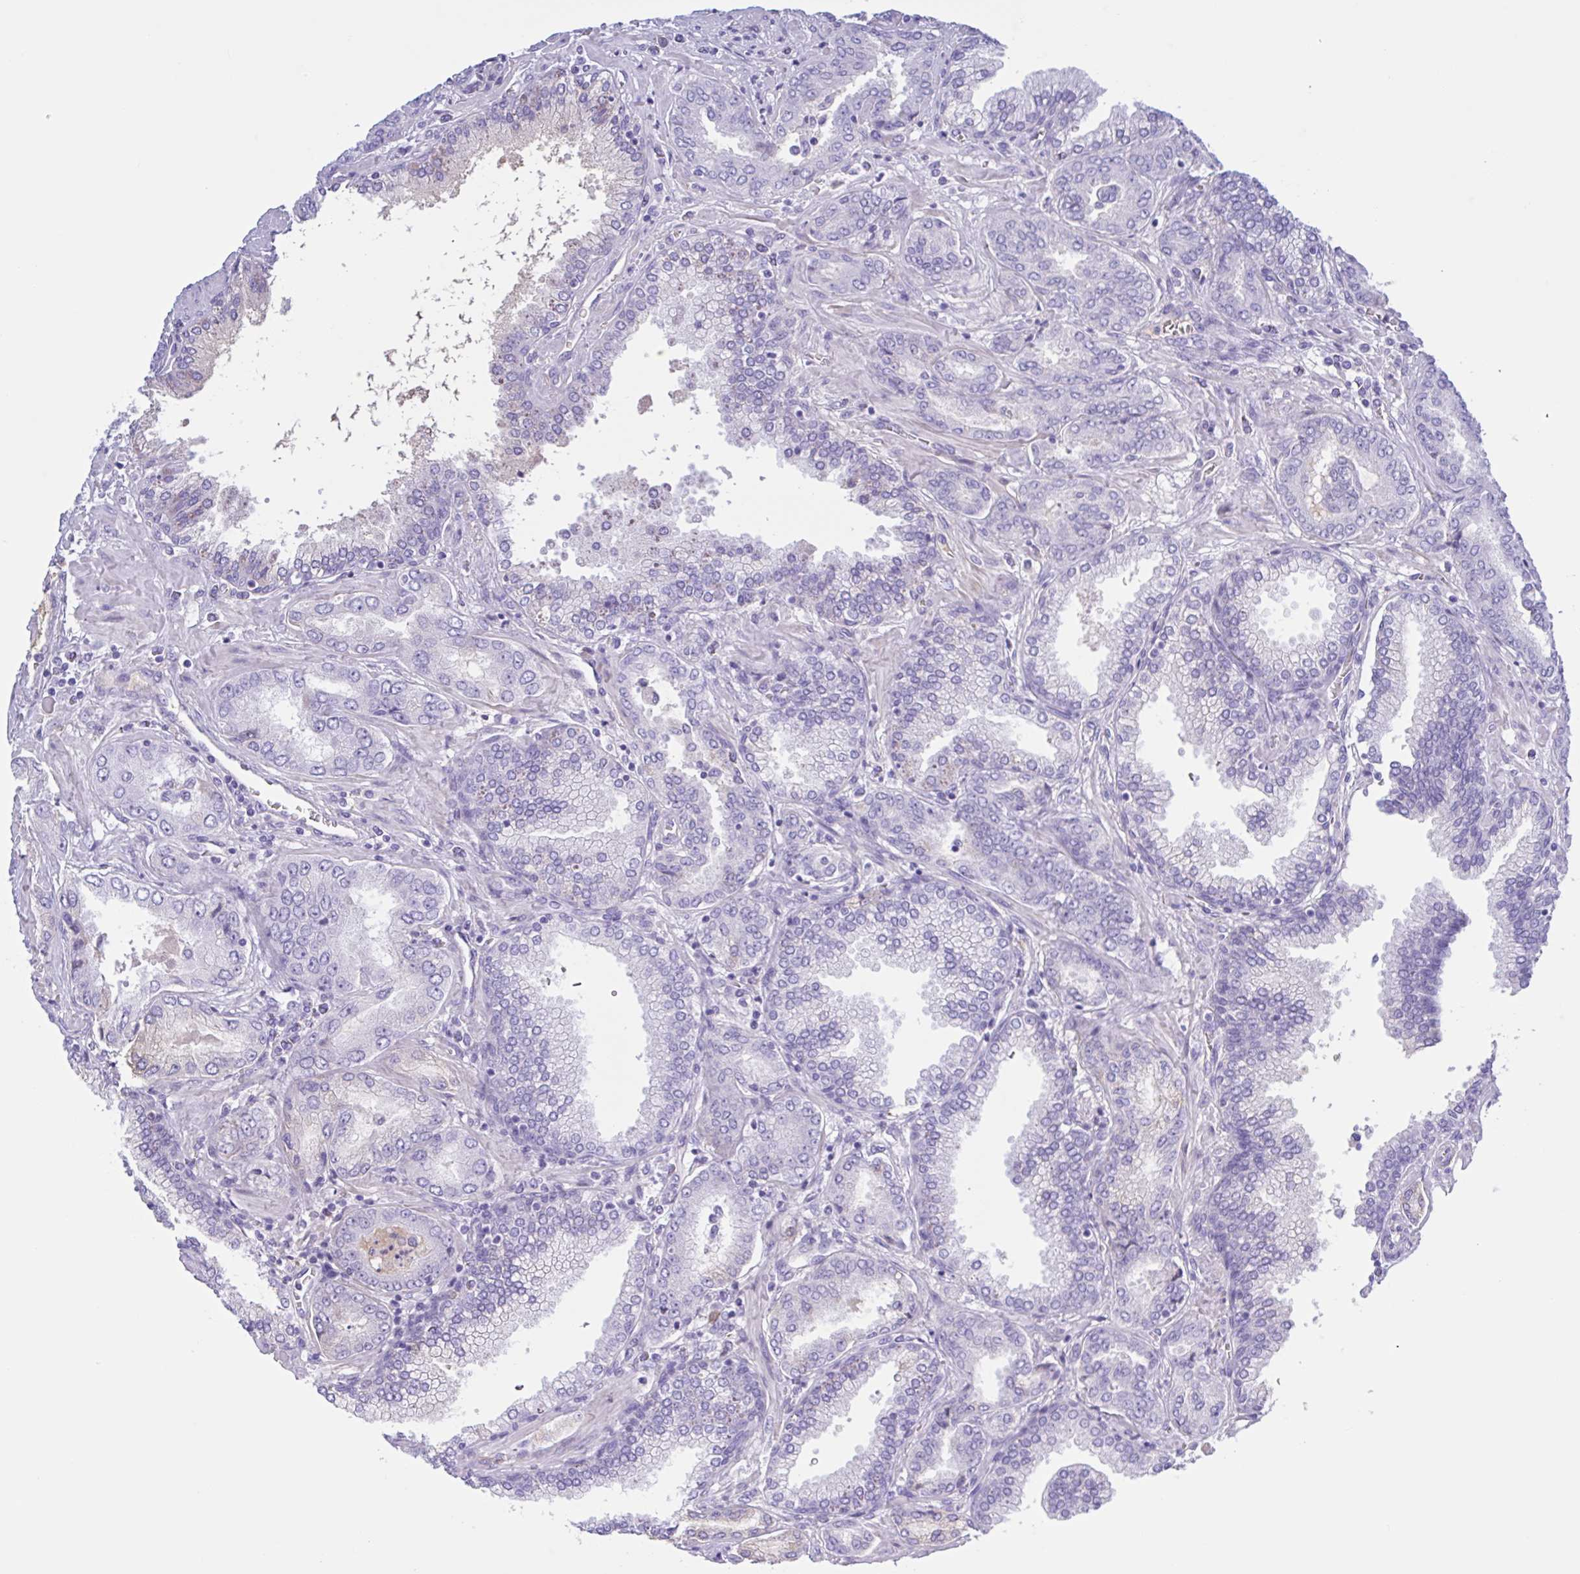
{"staining": {"intensity": "negative", "quantity": "none", "location": "none"}, "tissue": "prostate cancer", "cell_type": "Tumor cells", "image_type": "cancer", "snomed": [{"axis": "morphology", "description": "Adenocarcinoma, High grade"}, {"axis": "topography", "description": "Prostate"}], "caption": "The image demonstrates no significant staining in tumor cells of adenocarcinoma (high-grade) (prostate). Brightfield microscopy of immunohistochemistry (IHC) stained with DAB (3,3'-diaminobenzidine) (brown) and hematoxylin (blue), captured at high magnification.", "gene": "LARGE2", "patient": {"sex": "male", "age": 72}}